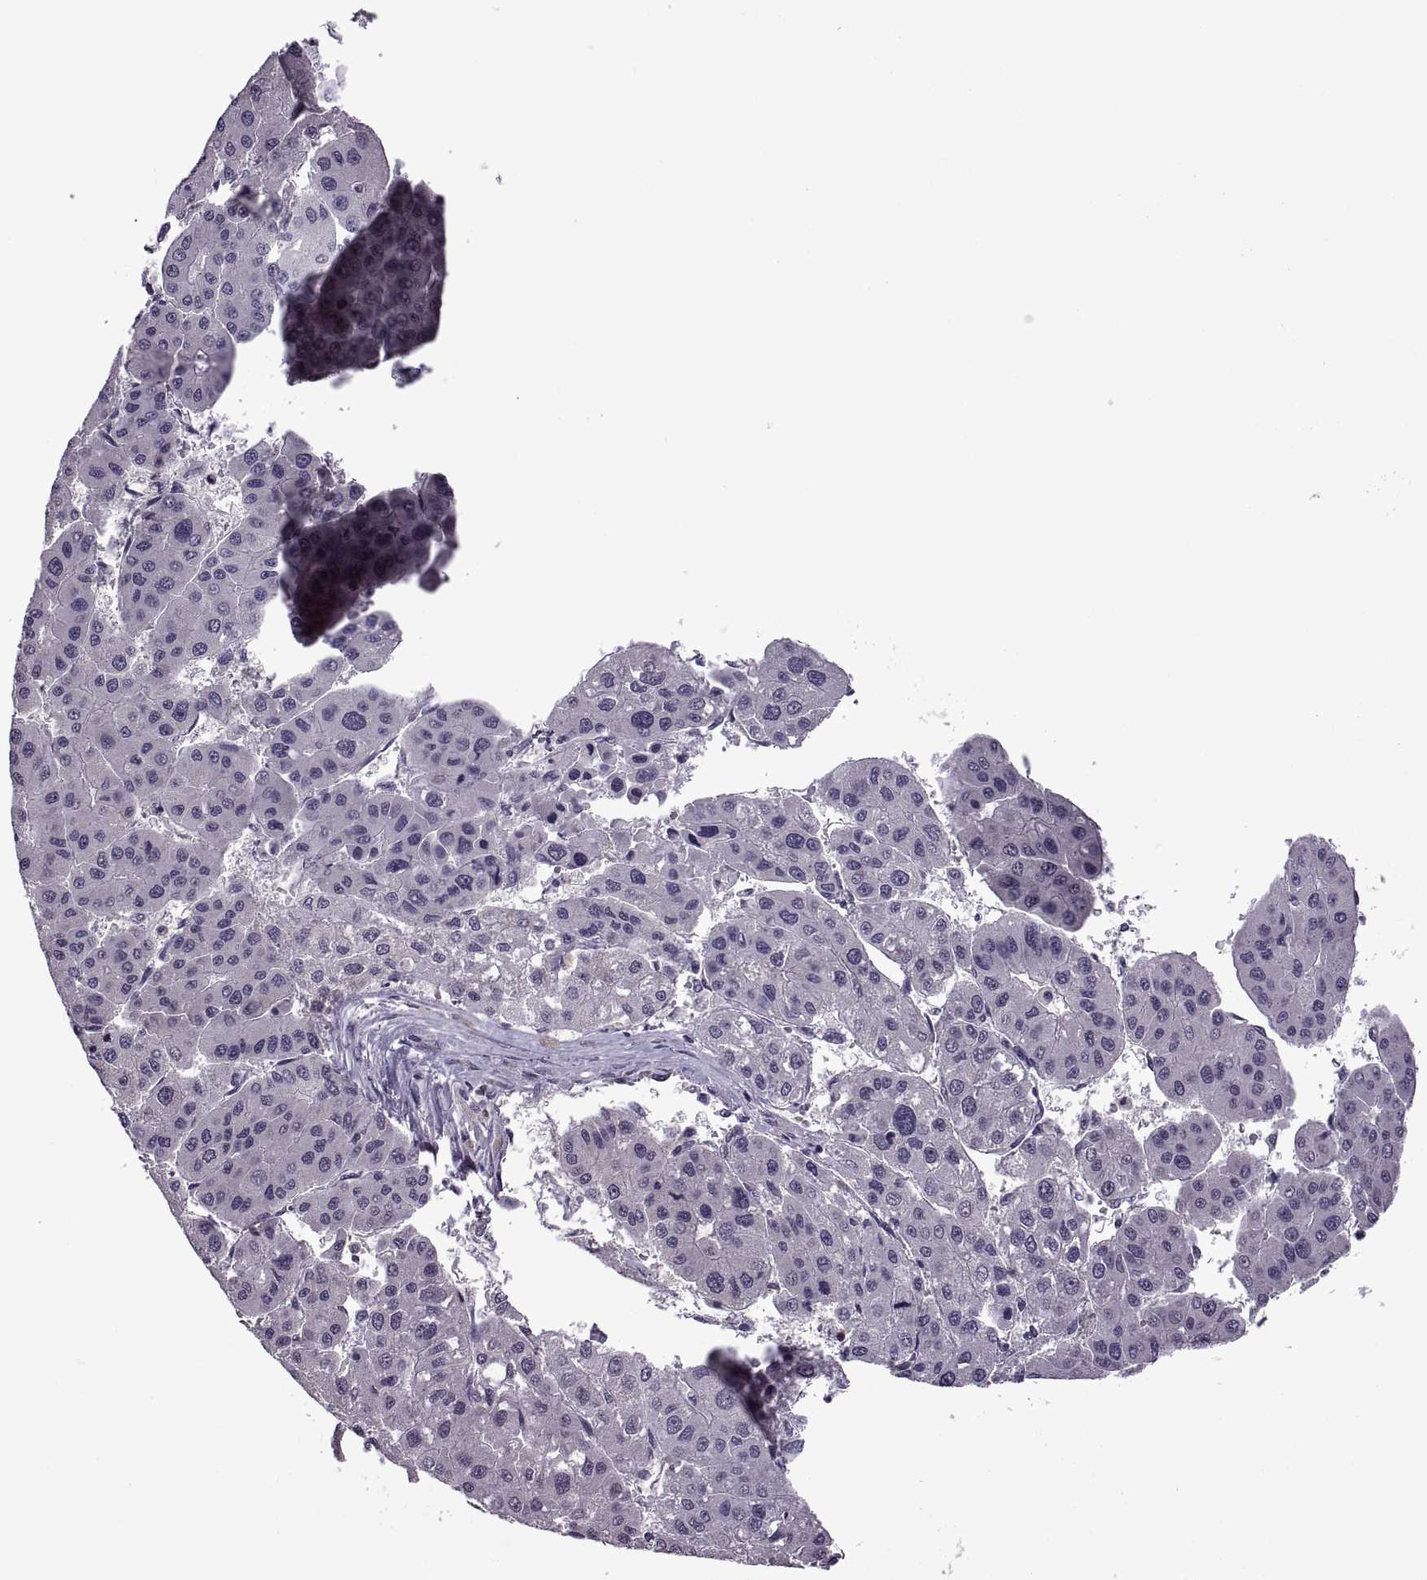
{"staining": {"intensity": "negative", "quantity": "none", "location": "none"}, "tissue": "liver cancer", "cell_type": "Tumor cells", "image_type": "cancer", "snomed": [{"axis": "morphology", "description": "Carcinoma, Hepatocellular, NOS"}, {"axis": "topography", "description": "Liver"}], "caption": "Immunohistochemistry (IHC) micrograph of neoplastic tissue: human liver cancer (hepatocellular carcinoma) stained with DAB shows no significant protein positivity in tumor cells.", "gene": "INTS3", "patient": {"sex": "male", "age": 73}}